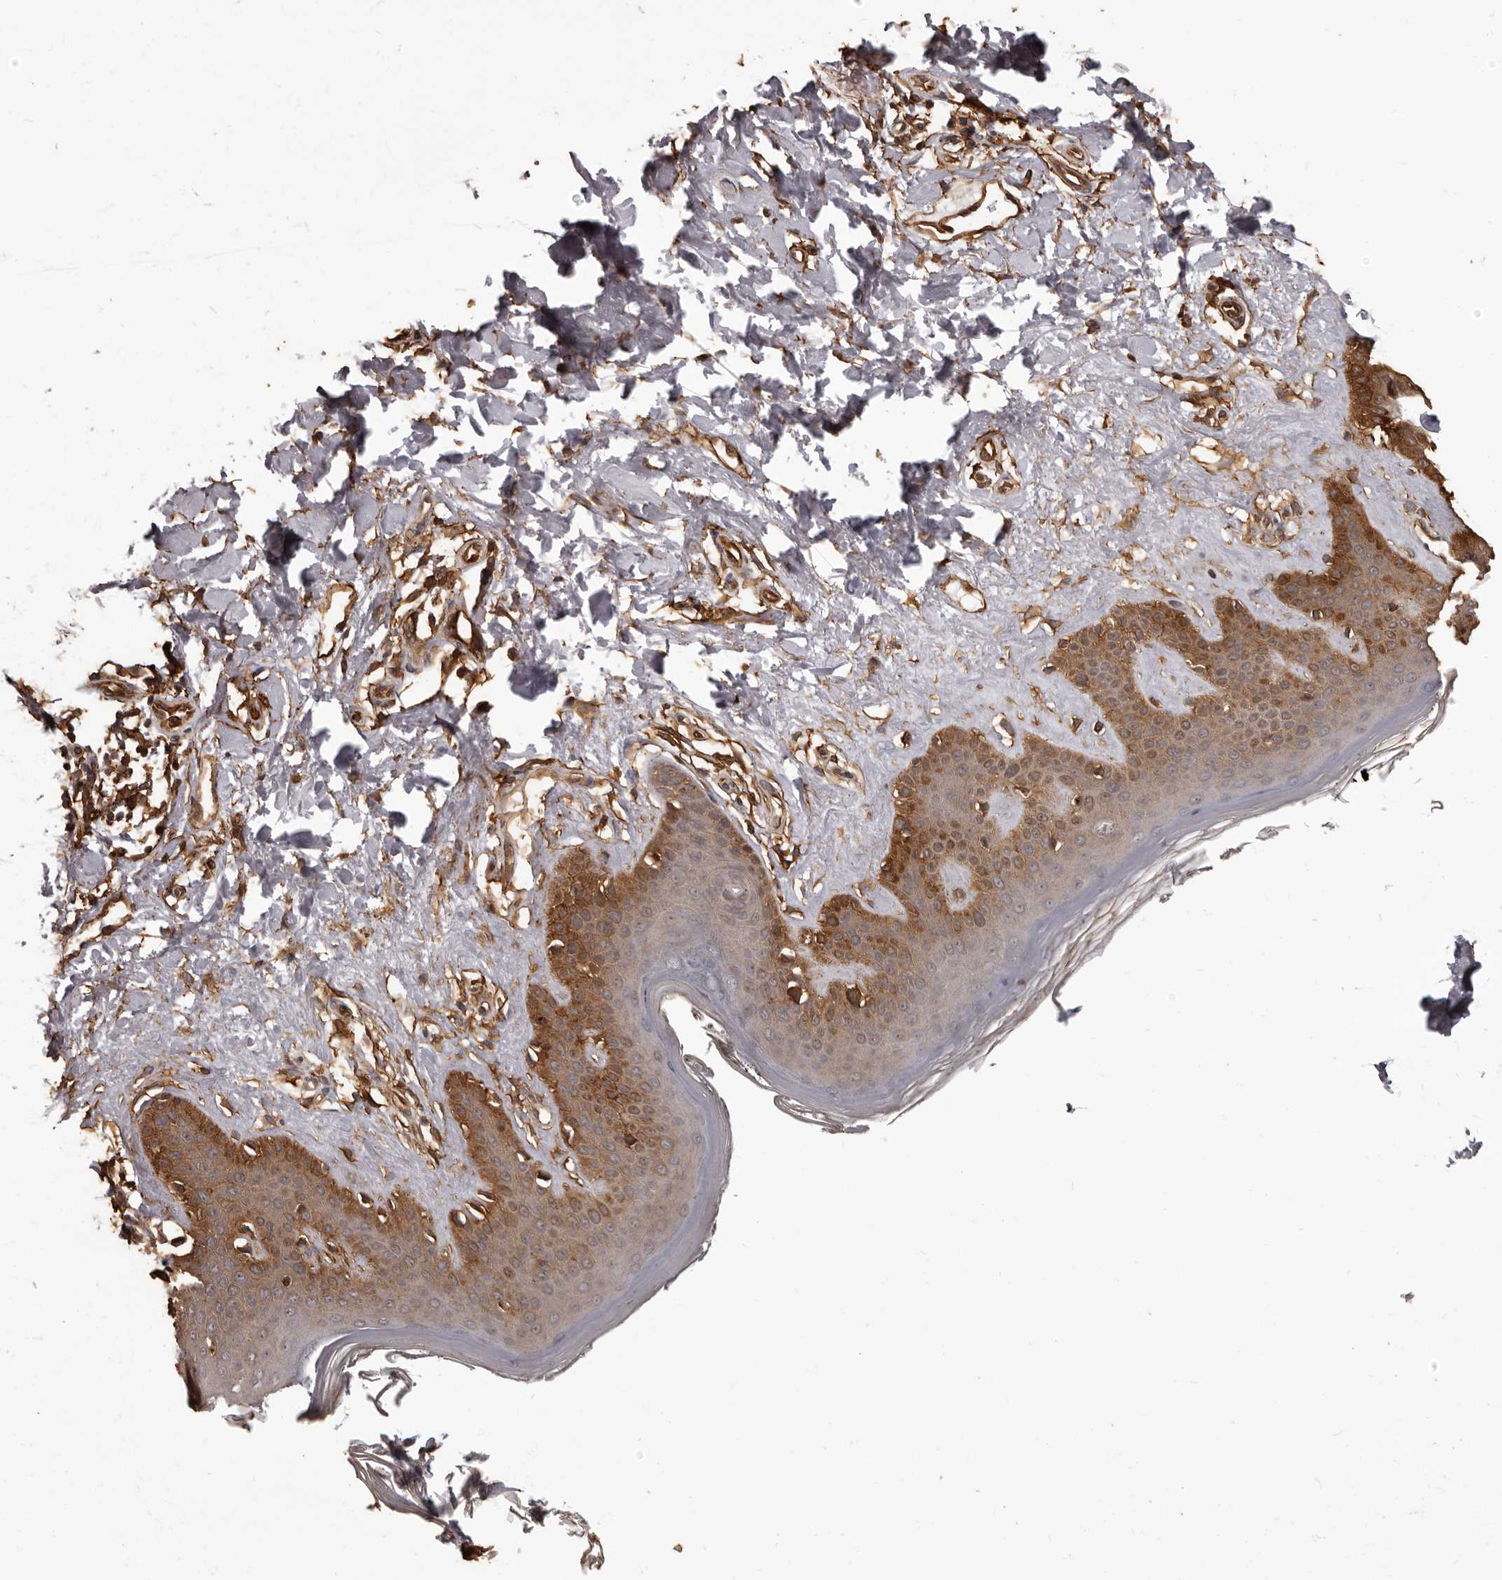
{"staining": {"intensity": "moderate", "quantity": "25%-75%", "location": "cytoplasmic/membranous"}, "tissue": "skin", "cell_type": "Fibroblasts", "image_type": "normal", "snomed": [{"axis": "morphology", "description": "Normal tissue, NOS"}, {"axis": "topography", "description": "Skin"}], "caption": "The photomicrograph shows a brown stain indicating the presence of a protein in the cytoplasmic/membranous of fibroblasts in skin. The staining is performed using DAB (3,3'-diaminobenzidine) brown chromogen to label protein expression. The nuclei are counter-stained blue using hematoxylin.", "gene": "SLITRK6", "patient": {"sex": "female", "age": 64}}